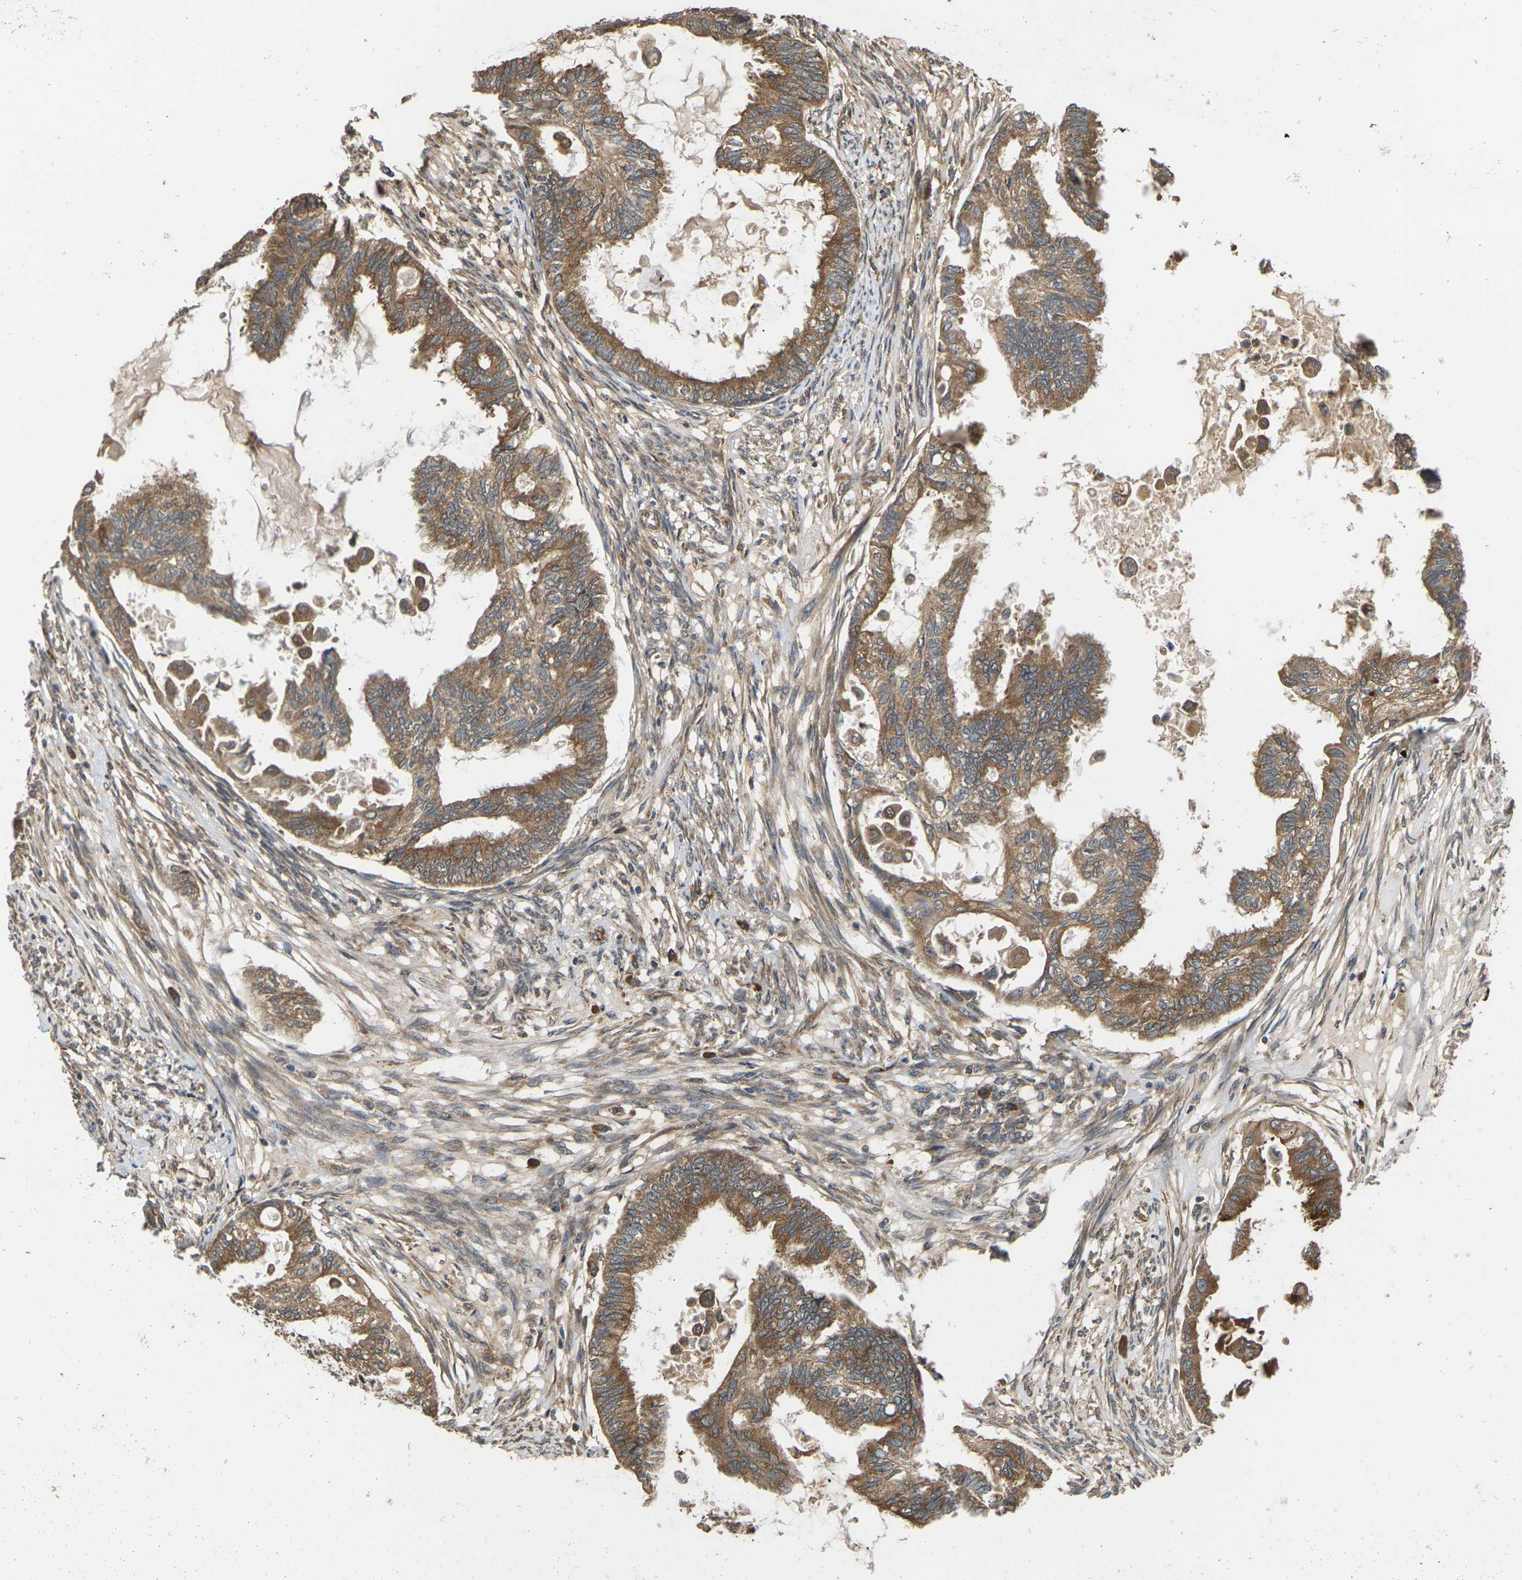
{"staining": {"intensity": "moderate", "quantity": ">75%", "location": "cytoplasmic/membranous"}, "tissue": "cervical cancer", "cell_type": "Tumor cells", "image_type": "cancer", "snomed": [{"axis": "morphology", "description": "Normal tissue, NOS"}, {"axis": "morphology", "description": "Adenocarcinoma, NOS"}, {"axis": "topography", "description": "Cervix"}, {"axis": "topography", "description": "Endometrium"}], "caption": "High-magnification brightfield microscopy of cervical cancer stained with DAB (3,3'-diaminobenzidine) (brown) and counterstained with hematoxylin (blue). tumor cells exhibit moderate cytoplasmic/membranous staining is identified in approximately>75% of cells.", "gene": "NRAS", "patient": {"sex": "female", "age": 86}}